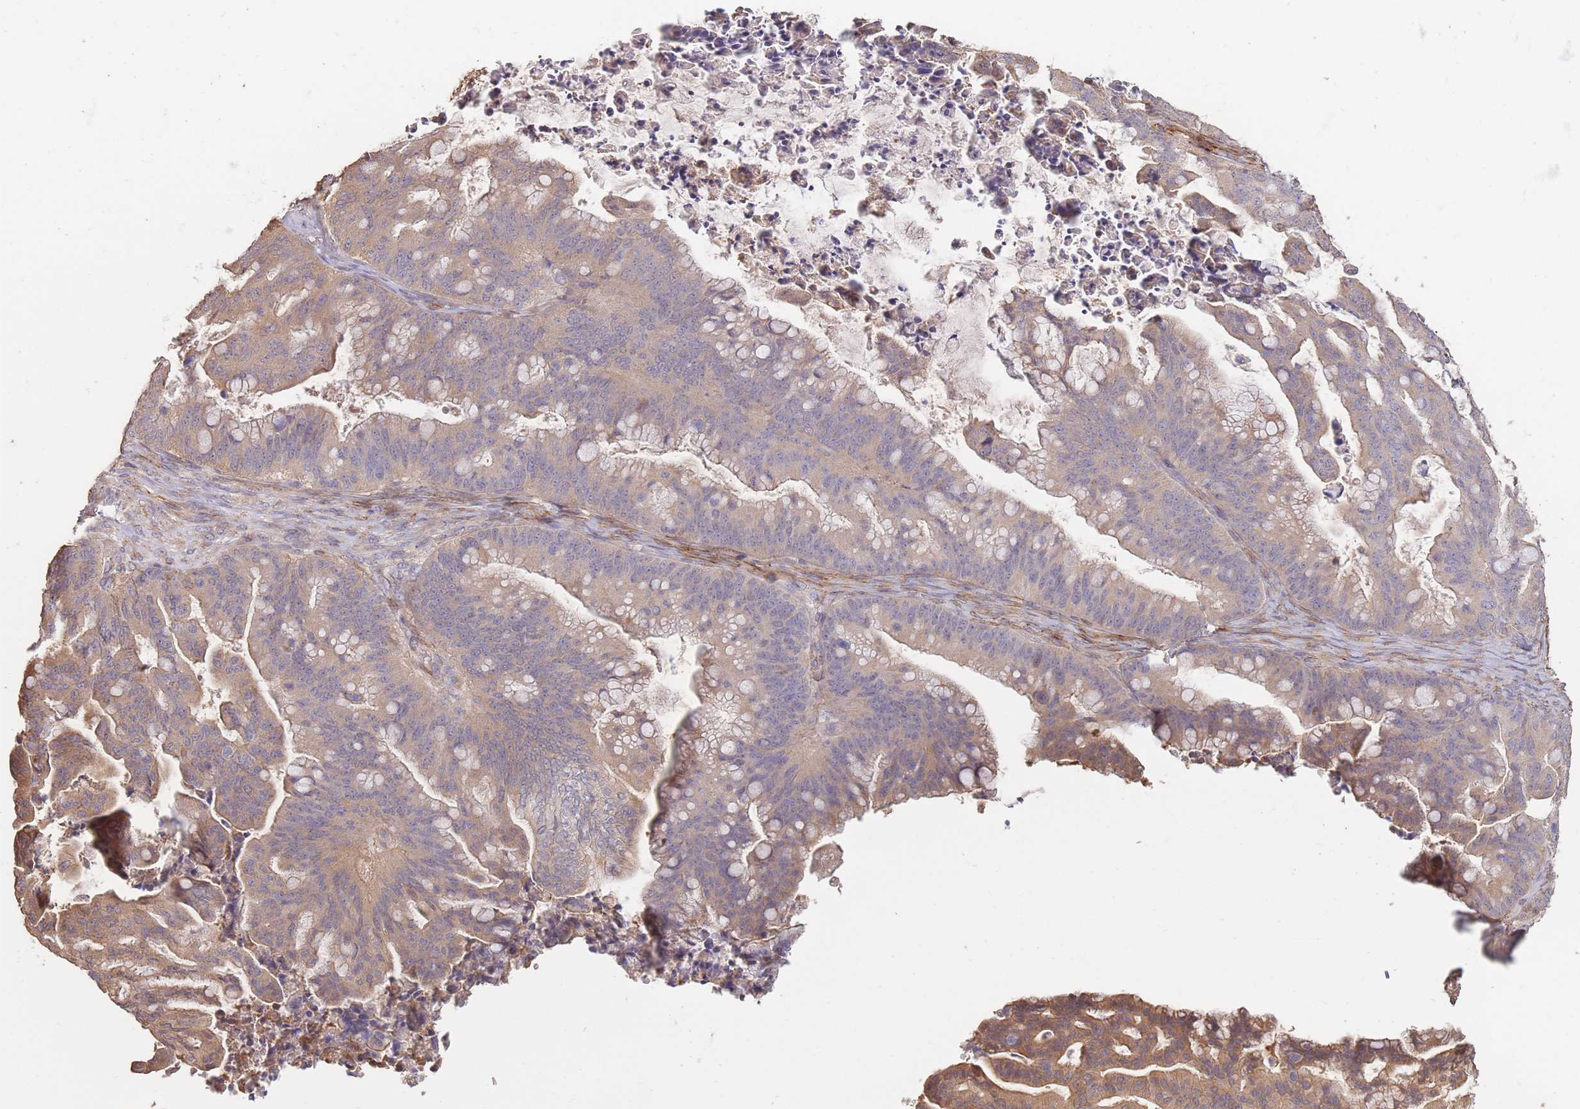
{"staining": {"intensity": "moderate", "quantity": "25%-75%", "location": "cytoplasmic/membranous"}, "tissue": "ovarian cancer", "cell_type": "Tumor cells", "image_type": "cancer", "snomed": [{"axis": "morphology", "description": "Cystadenocarcinoma, mucinous, NOS"}, {"axis": "topography", "description": "Ovary"}], "caption": "Ovarian cancer (mucinous cystadenocarcinoma) was stained to show a protein in brown. There is medium levels of moderate cytoplasmic/membranous expression in approximately 25%-75% of tumor cells.", "gene": "NLRC4", "patient": {"sex": "female", "age": 67}}